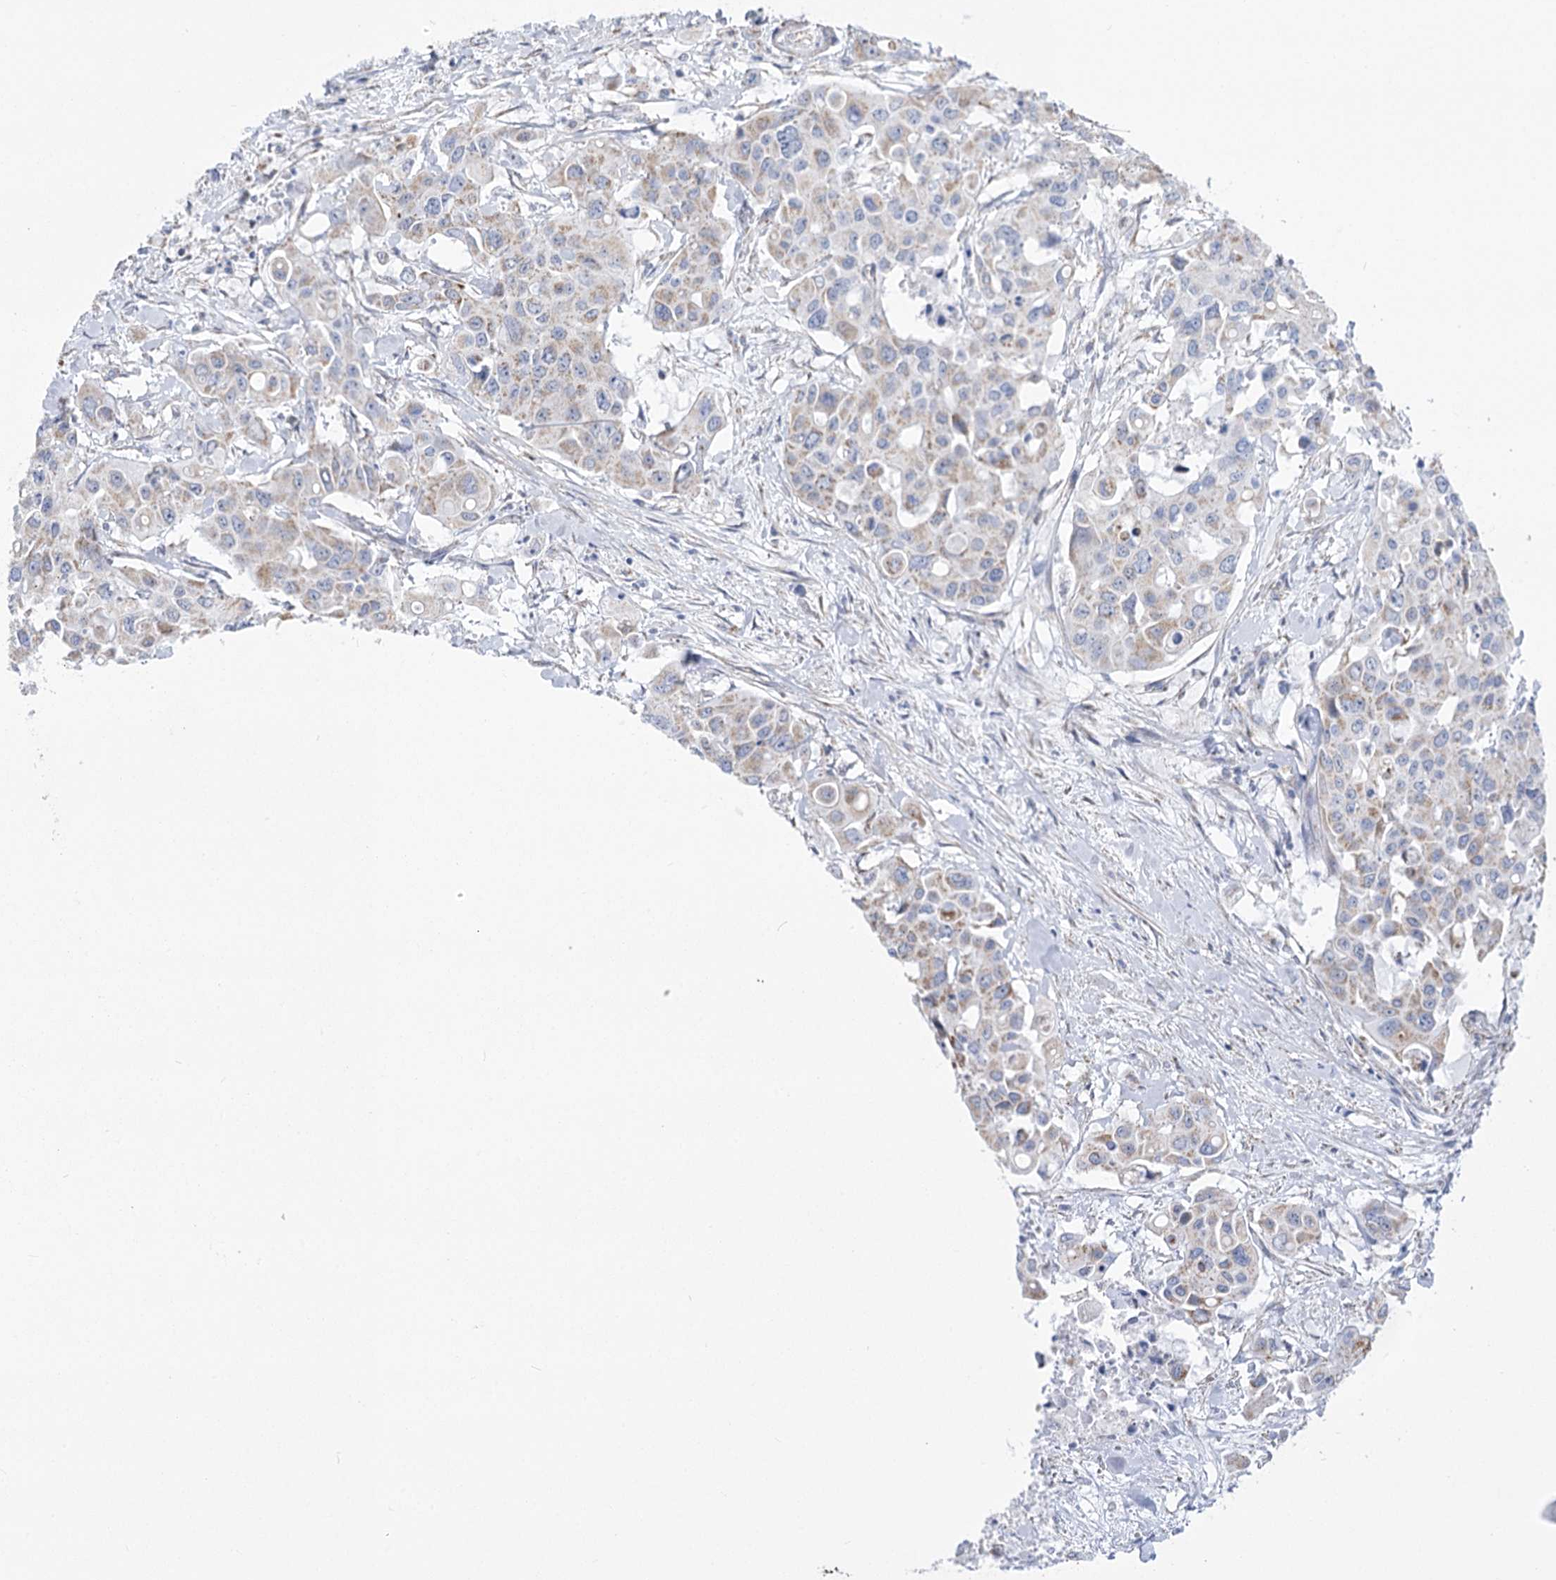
{"staining": {"intensity": "weak", "quantity": "25%-75%", "location": "cytoplasmic/membranous"}, "tissue": "colorectal cancer", "cell_type": "Tumor cells", "image_type": "cancer", "snomed": [{"axis": "morphology", "description": "Adenocarcinoma, NOS"}, {"axis": "topography", "description": "Colon"}], "caption": "Adenocarcinoma (colorectal) was stained to show a protein in brown. There is low levels of weak cytoplasmic/membranous expression in about 25%-75% of tumor cells.", "gene": "PDHB", "patient": {"sex": "male", "age": 77}}